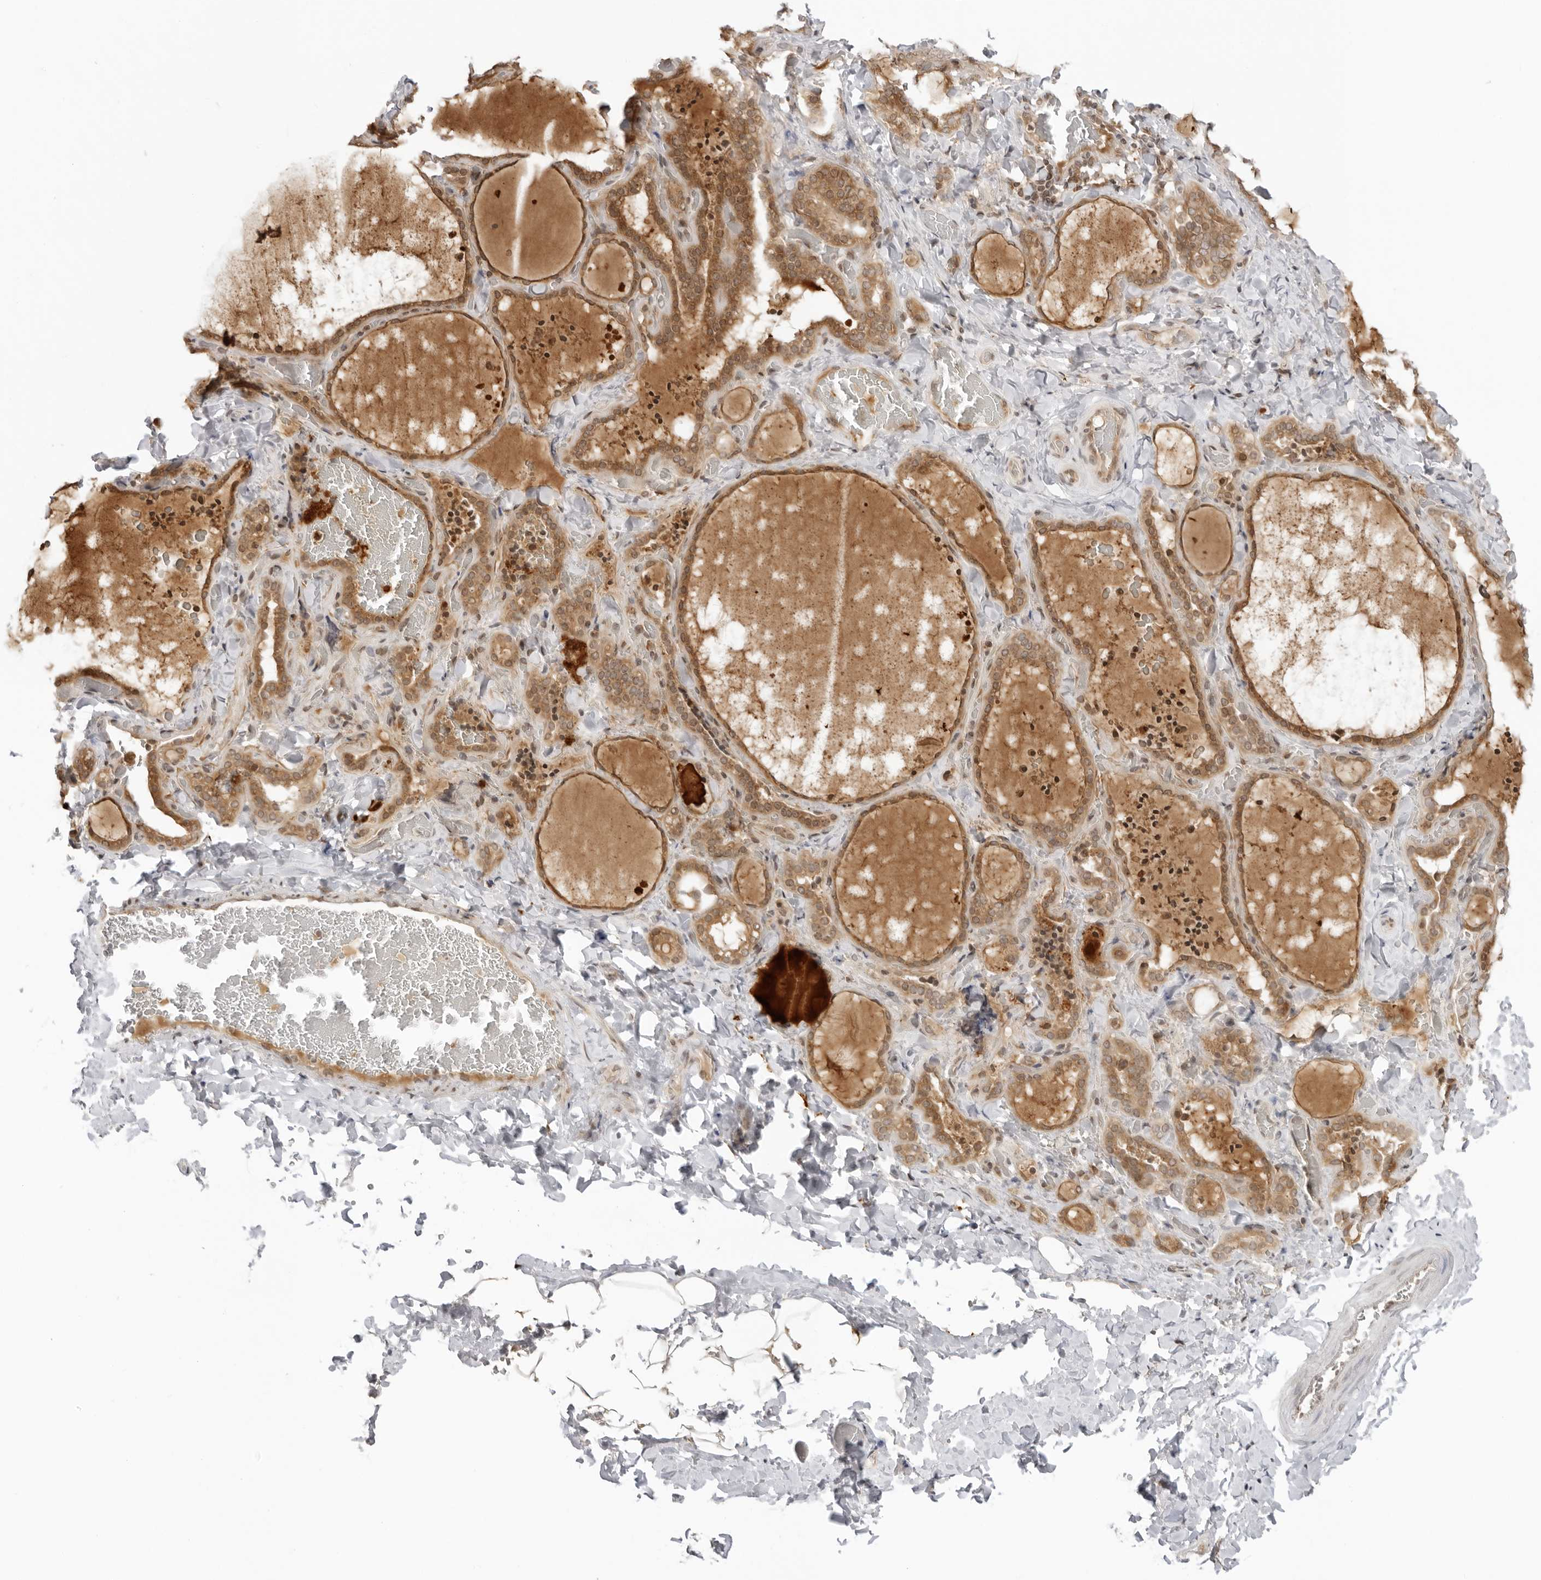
{"staining": {"intensity": "moderate", "quantity": ">75%", "location": "cytoplasmic/membranous"}, "tissue": "thyroid gland", "cell_type": "Glandular cells", "image_type": "normal", "snomed": [{"axis": "morphology", "description": "Normal tissue, NOS"}, {"axis": "topography", "description": "Thyroid gland"}], "caption": "Normal thyroid gland displays moderate cytoplasmic/membranous expression in about >75% of glandular cells, visualized by immunohistochemistry.", "gene": "PRRC2C", "patient": {"sex": "female", "age": 22}}